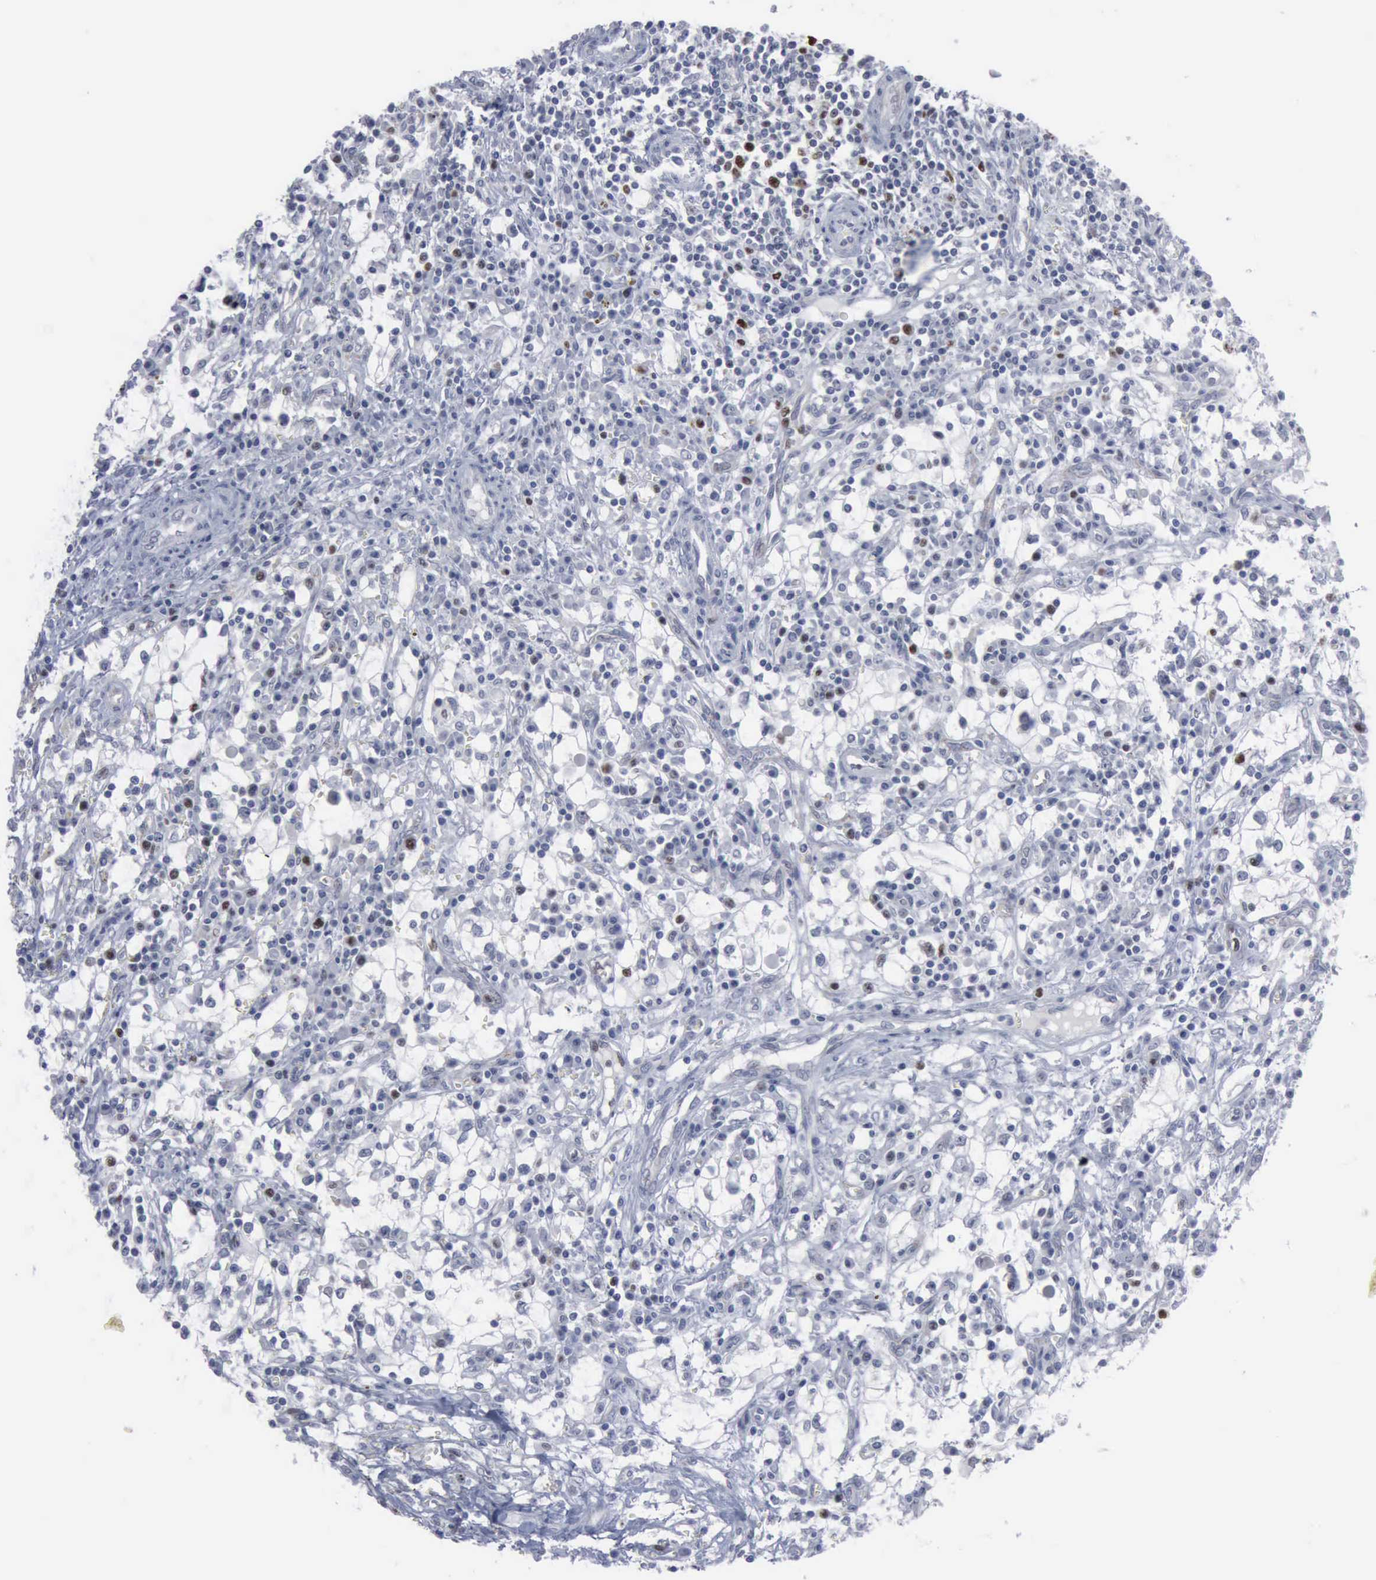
{"staining": {"intensity": "strong", "quantity": "<25%", "location": "nuclear"}, "tissue": "renal cancer", "cell_type": "Tumor cells", "image_type": "cancer", "snomed": [{"axis": "morphology", "description": "Adenocarcinoma, NOS"}, {"axis": "topography", "description": "Kidney"}], "caption": "Human renal cancer stained with a brown dye exhibits strong nuclear positive expression in about <25% of tumor cells.", "gene": "MCM5", "patient": {"sex": "male", "age": 82}}